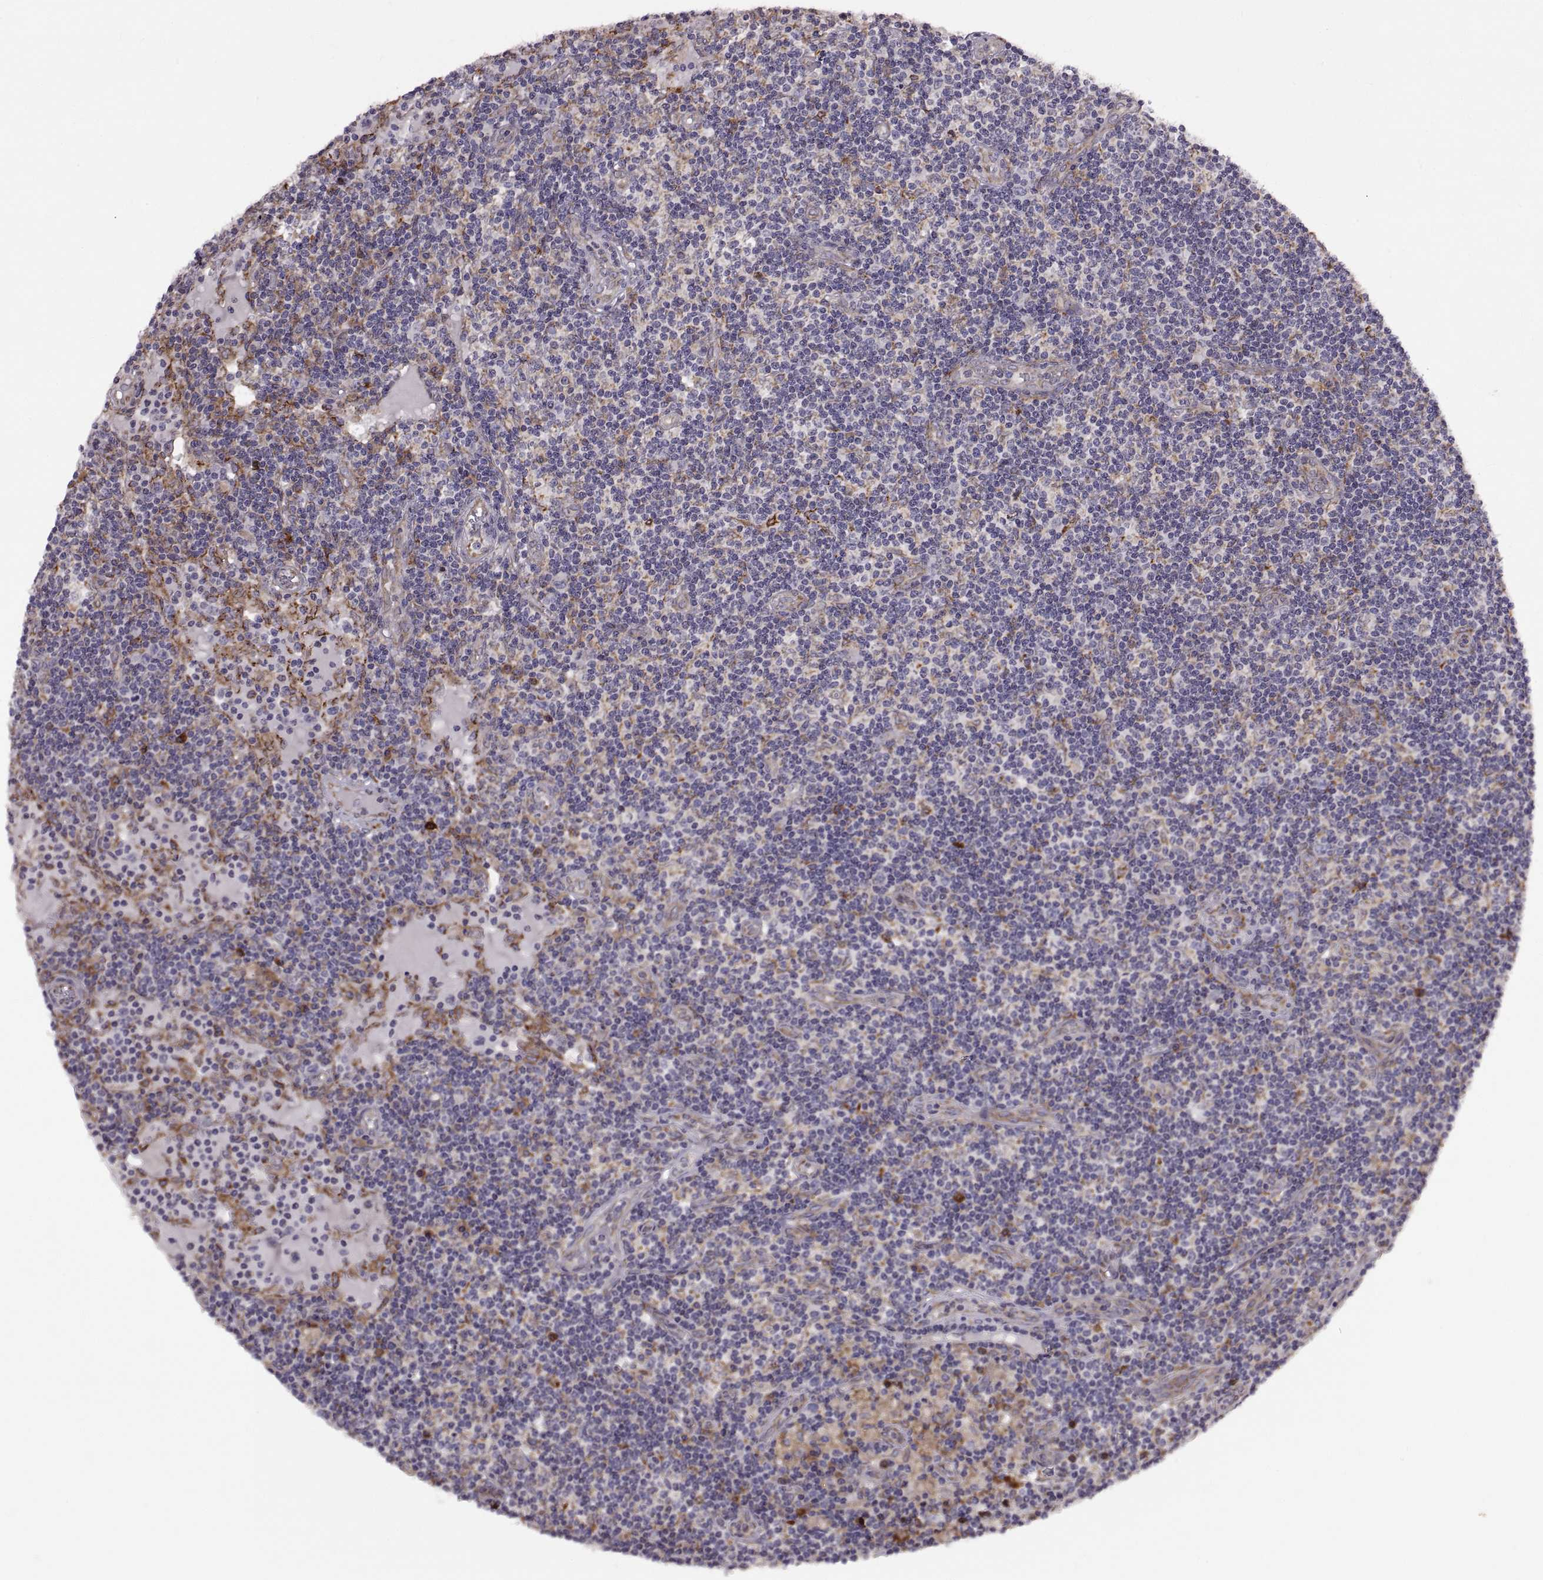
{"staining": {"intensity": "negative", "quantity": "none", "location": "none"}, "tissue": "lymph node", "cell_type": "Germinal center cells", "image_type": "normal", "snomed": [{"axis": "morphology", "description": "Normal tissue, NOS"}, {"axis": "topography", "description": "Lymph node"}], "caption": "Unremarkable lymph node was stained to show a protein in brown. There is no significant staining in germinal center cells. (Immunohistochemistry (ihc), brightfield microscopy, high magnification).", "gene": "PLEKHB2", "patient": {"sex": "female", "age": 72}}